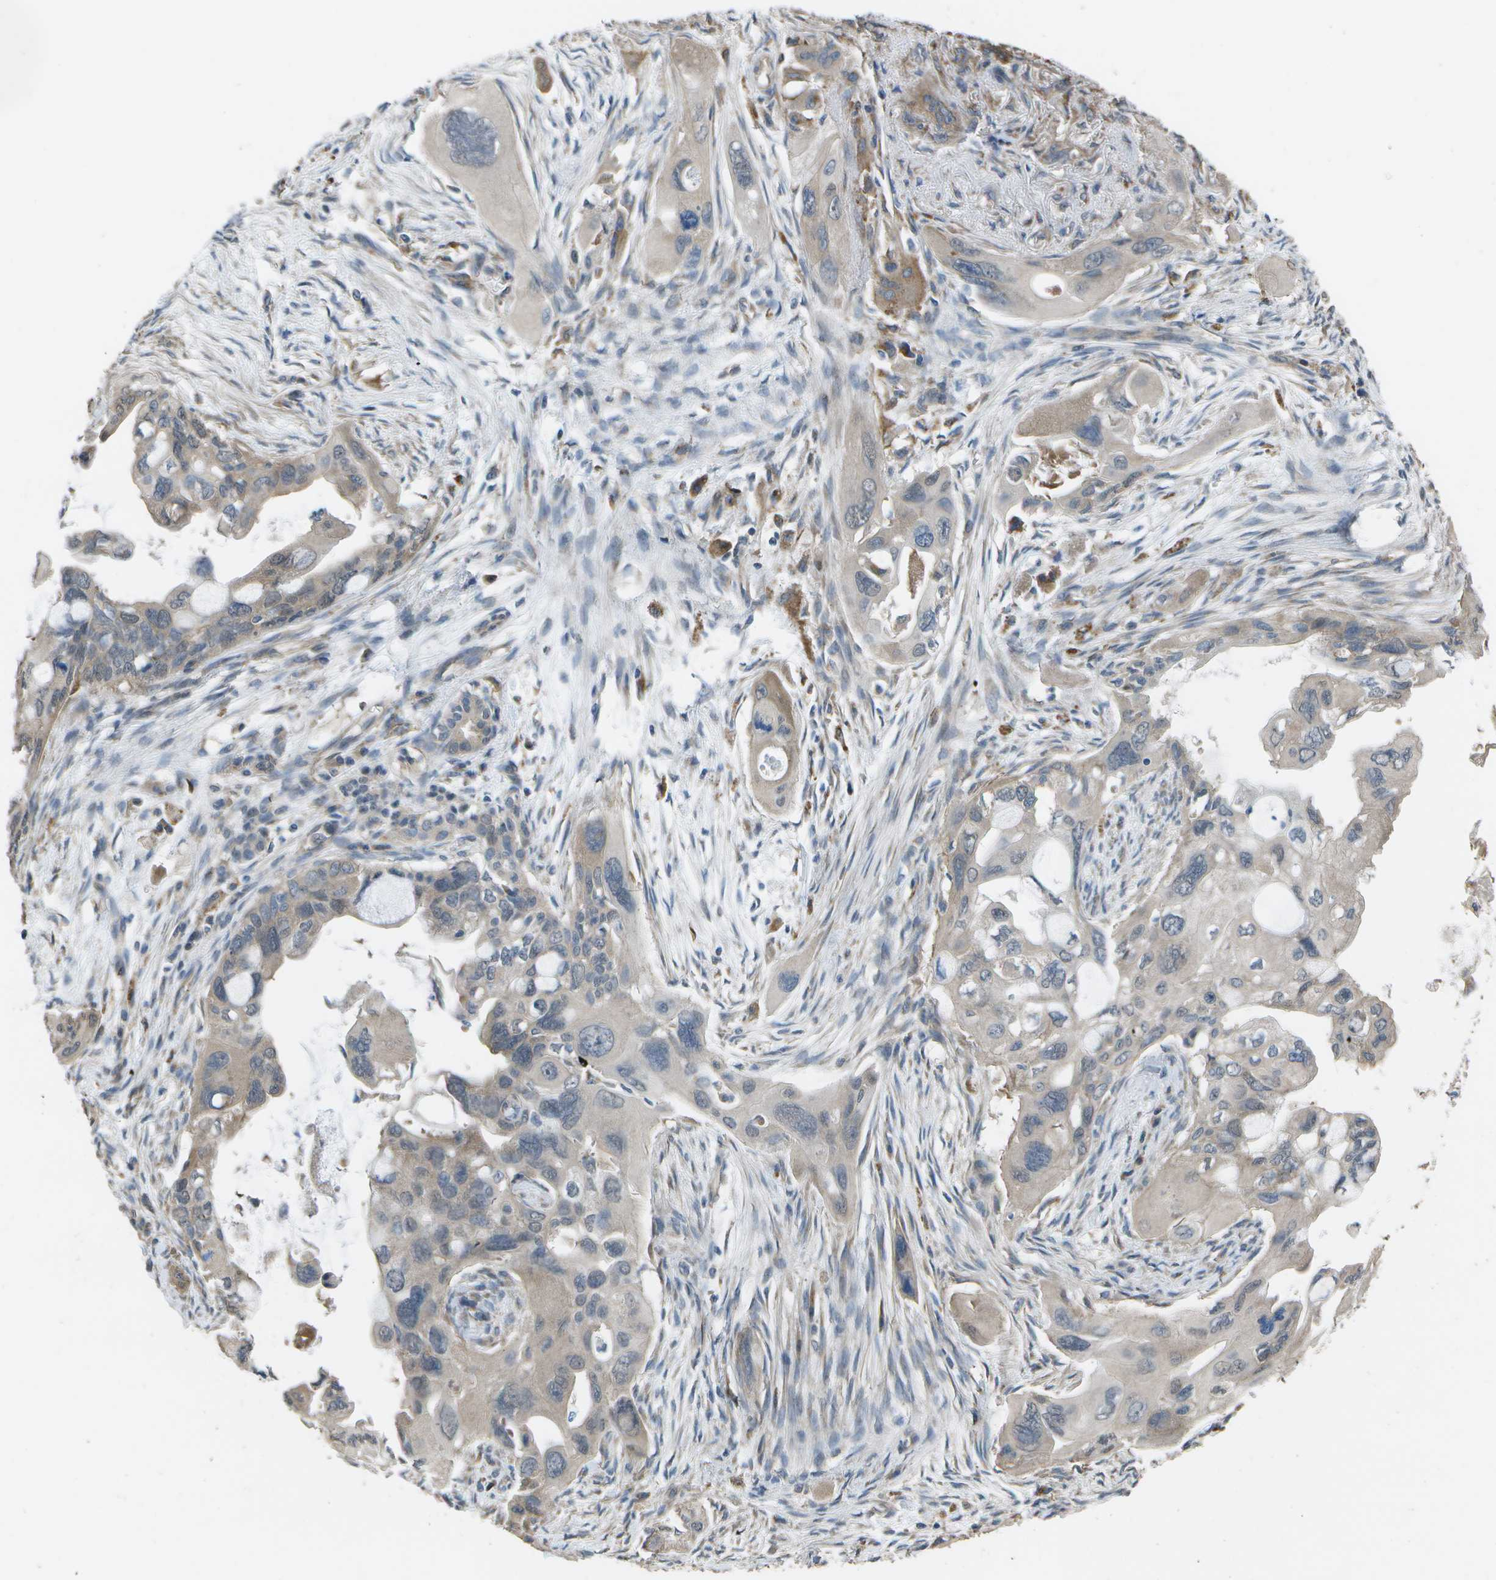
{"staining": {"intensity": "weak", "quantity": ">75%", "location": "cytoplasmic/membranous"}, "tissue": "pancreatic cancer", "cell_type": "Tumor cells", "image_type": "cancer", "snomed": [{"axis": "morphology", "description": "Adenocarcinoma, NOS"}, {"axis": "topography", "description": "Pancreas"}], "caption": "DAB immunohistochemical staining of human pancreatic adenocarcinoma shows weak cytoplasmic/membranous protein positivity in approximately >75% of tumor cells.", "gene": "CLNS1A", "patient": {"sex": "male", "age": 73}}